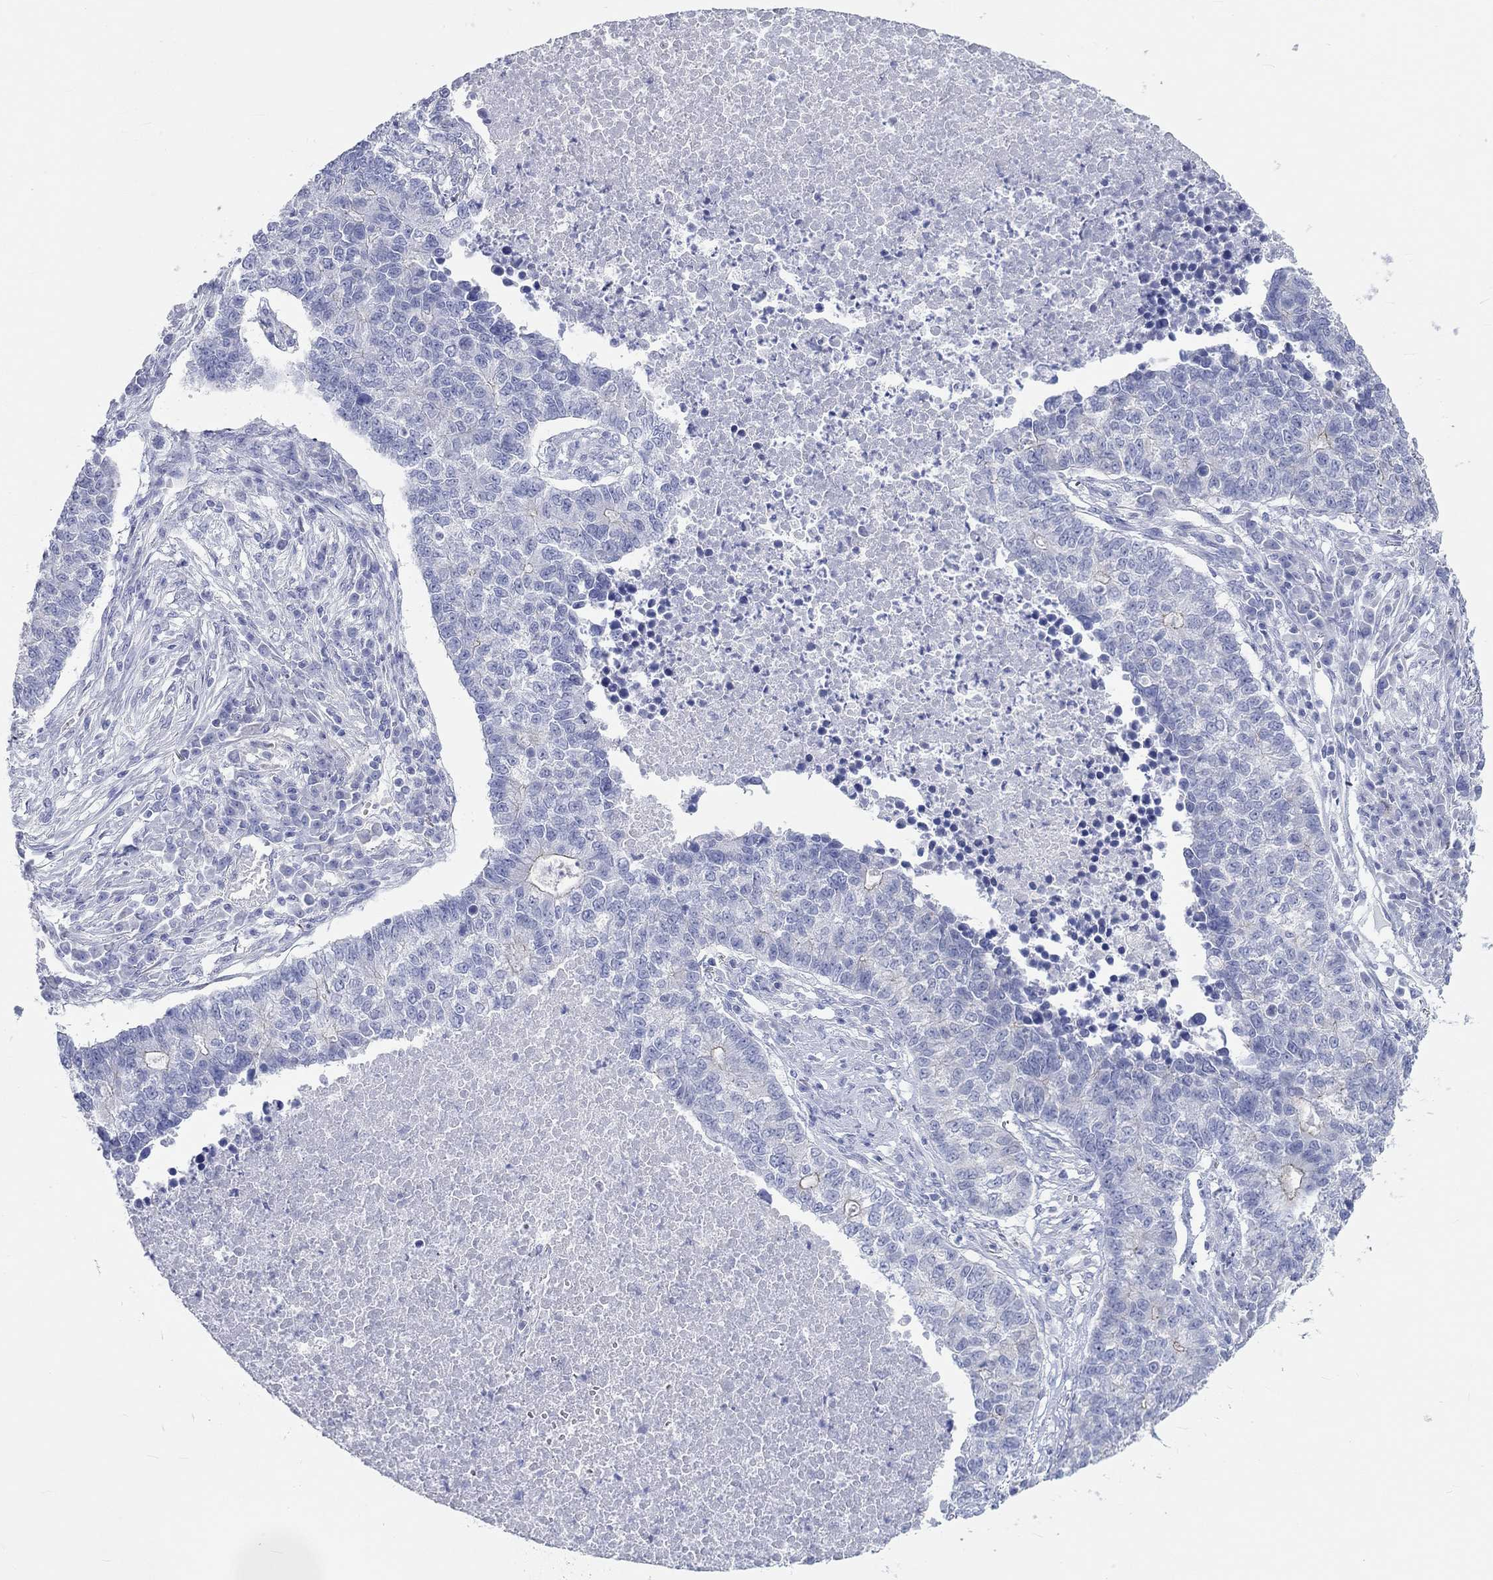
{"staining": {"intensity": "negative", "quantity": "none", "location": "none"}, "tissue": "lung cancer", "cell_type": "Tumor cells", "image_type": "cancer", "snomed": [{"axis": "morphology", "description": "Adenocarcinoma, NOS"}, {"axis": "topography", "description": "Lung"}], "caption": "Immunohistochemistry (IHC) histopathology image of lung cancer (adenocarcinoma) stained for a protein (brown), which reveals no positivity in tumor cells.", "gene": "SPATA9", "patient": {"sex": "male", "age": 57}}